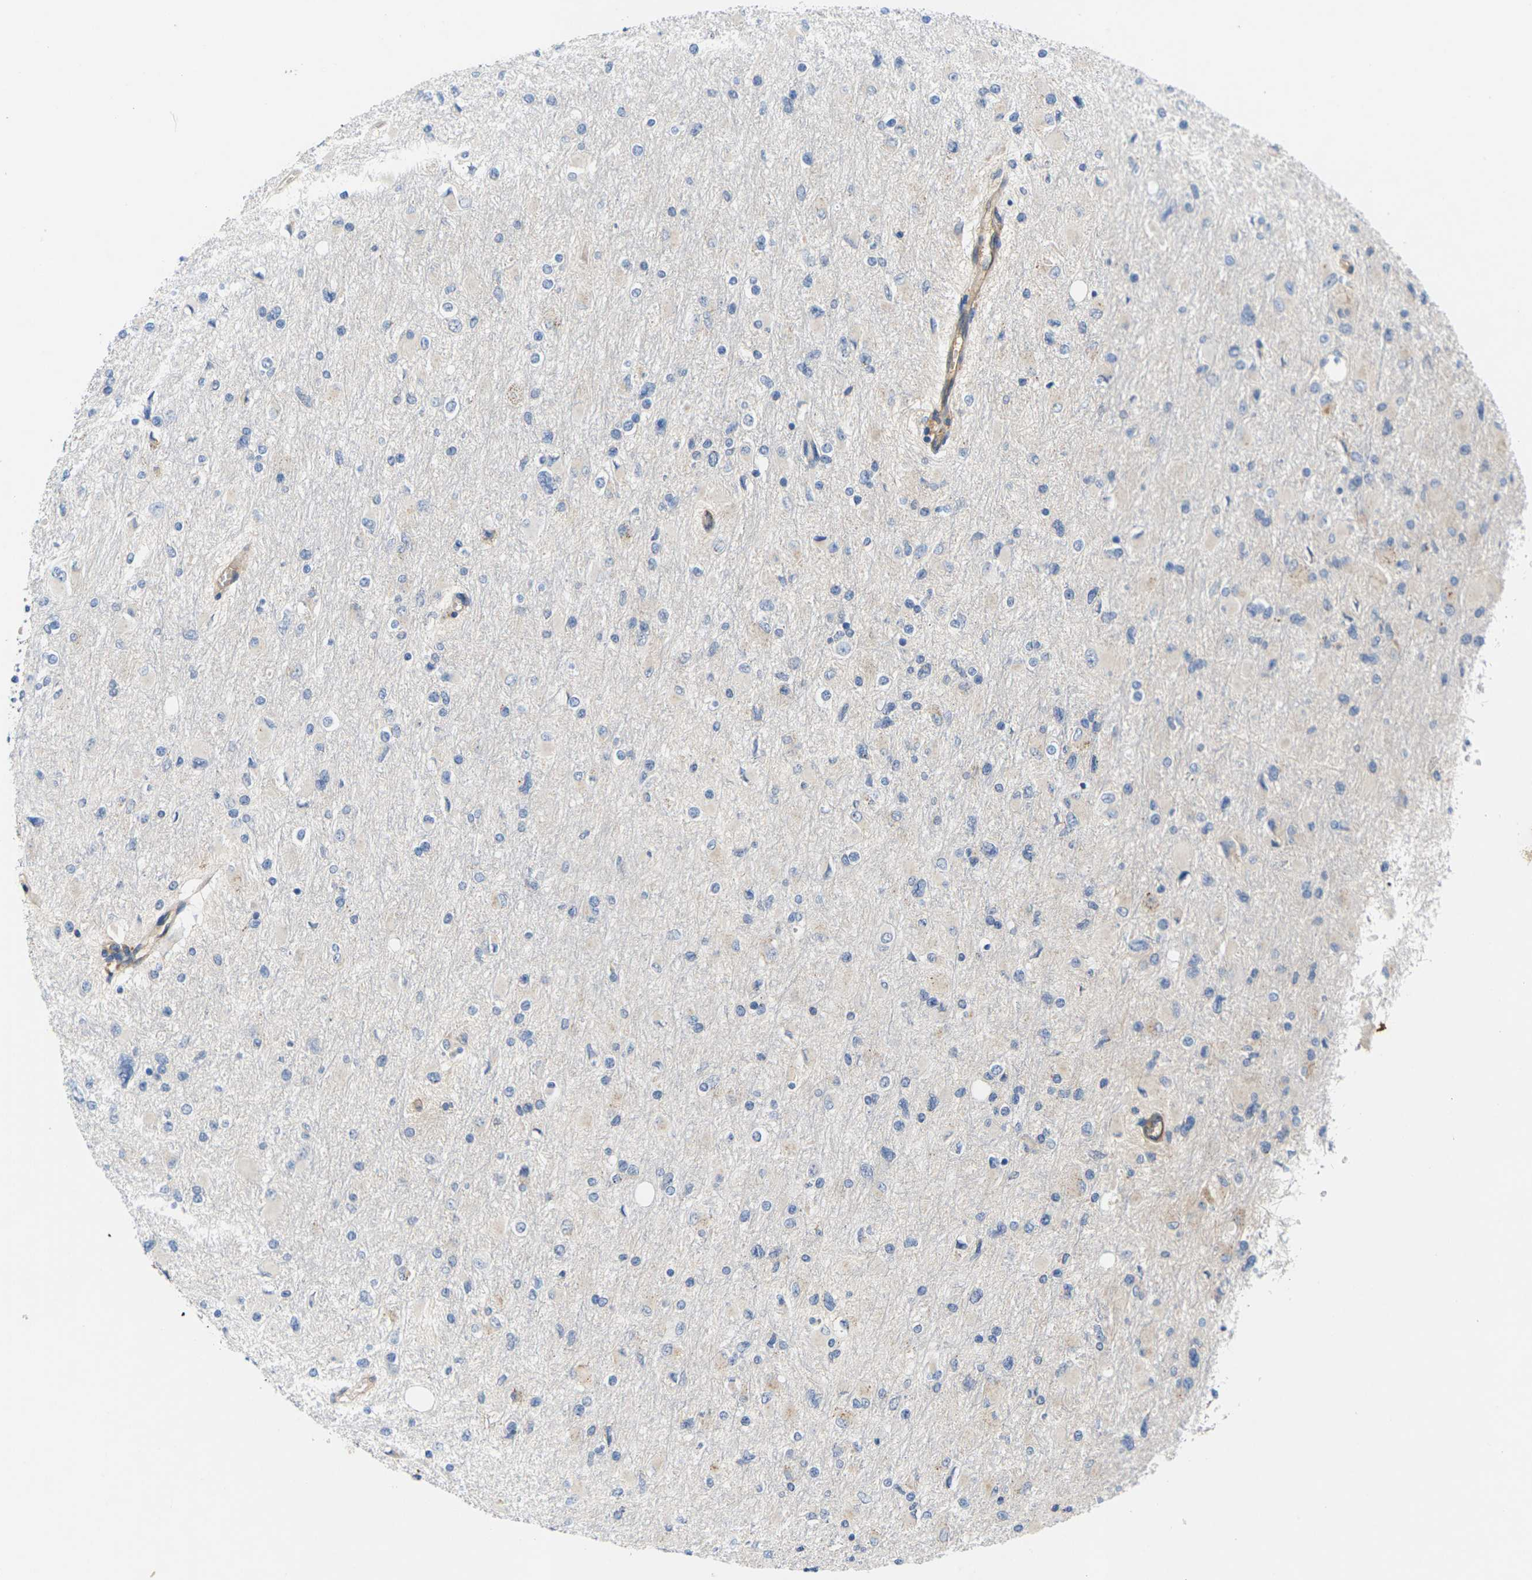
{"staining": {"intensity": "negative", "quantity": "none", "location": "none"}, "tissue": "glioma", "cell_type": "Tumor cells", "image_type": "cancer", "snomed": [{"axis": "morphology", "description": "Glioma, malignant, High grade"}, {"axis": "topography", "description": "Cerebral cortex"}], "caption": "Tumor cells show no significant protein positivity in high-grade glioma (malignant).", "gene": "ITGA5", "patient": {"sex": "female", "age": 36}}